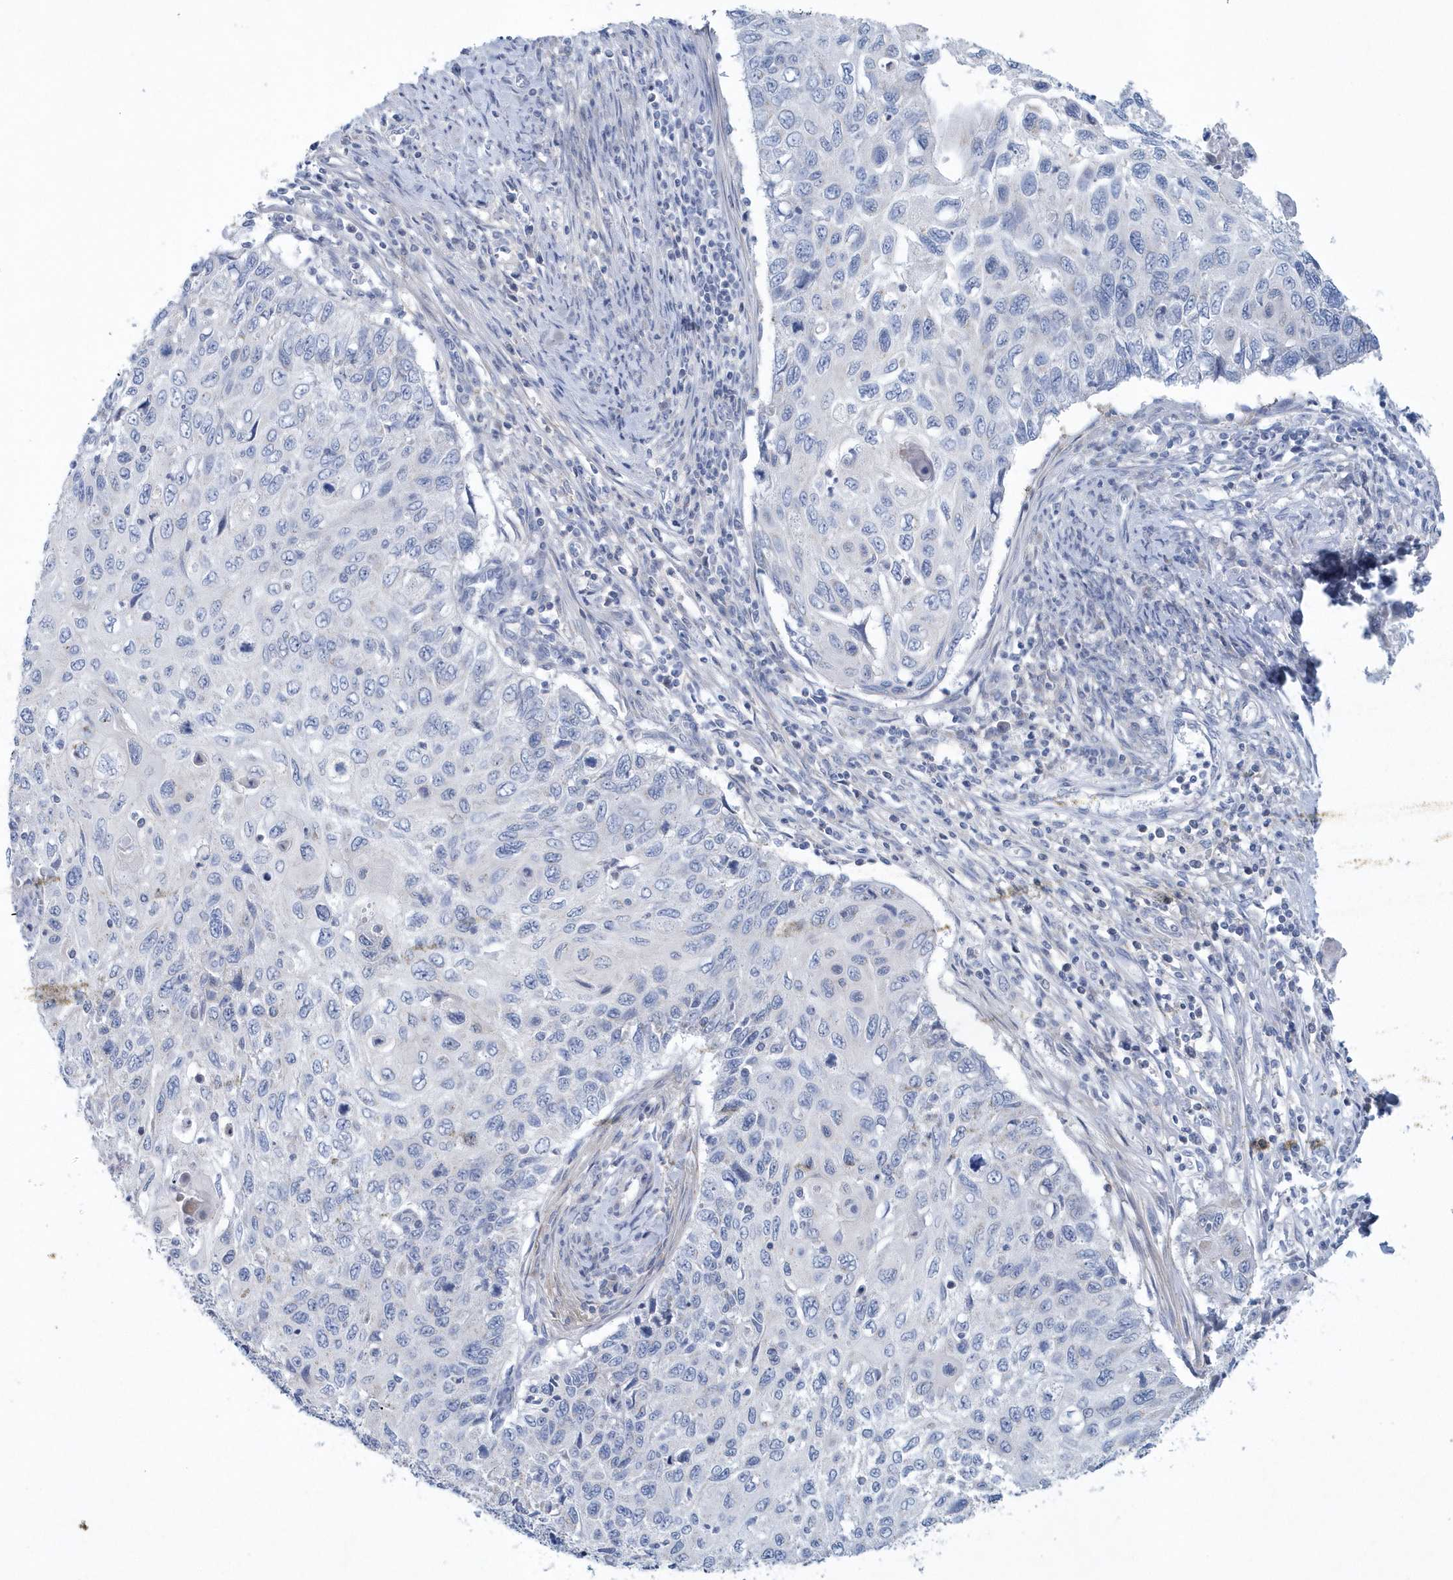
{"staining": {"intensity": "negative", "quantity": "none", "location": "none"}, "tissue": "cervical cancer", "cell_type": "Tumor cells", "image_type": "cancer", "snomed": [{"axis": "morphology", "description": "Squamous cell carcinoma, NOS"}, {"axis": "topography", "description": "Cervix"}], "caption": "DAB (3,3'-diaminobenzidine) immunohistochemical staining of human squamous cell carcinoma (cervical) demonstrates no significant expression in tumor cells. (Immunohistochemistry, brightfield microscopy, high magnification).", "gene": "SPATA18", "patient": {"sex": "female", "age": 70}}